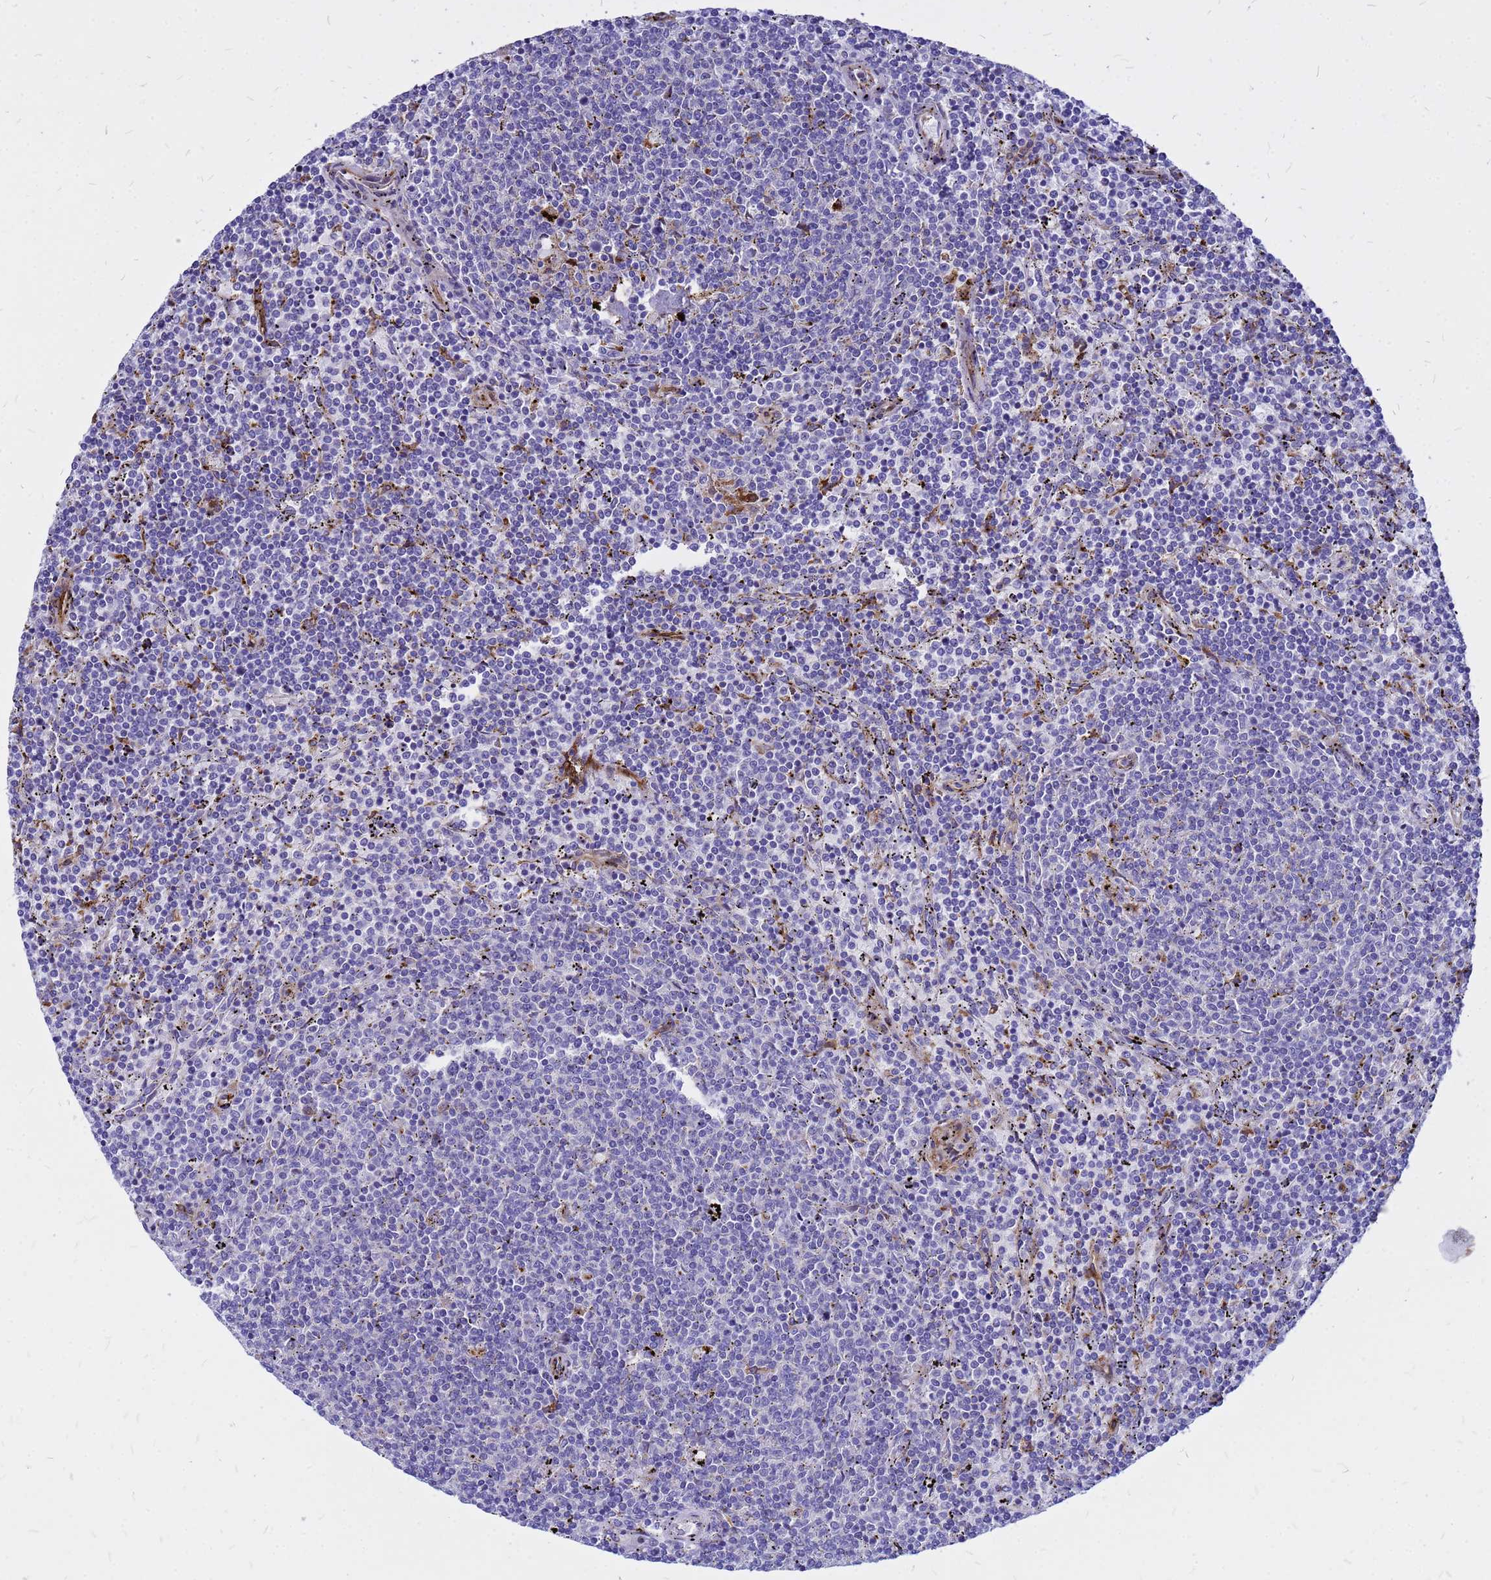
{"staining": {"intensity": "negative", "quantity": "none", "location": "none"}, "tissue": "lymphoma", "cell_type": "Tumor cells", "image_type": "cancer", "snomed": [{"axis": "morphology", "description": "Malignant lymphoma, non-Hodgkin's type, Low grade"}, {"axis": "topography", "description": "Spleen"}], "caption": "Photomicrograph shows no significant protein positivity in tumor cells of malignant lymphoma, non-Hodgkin's type (low-grade).", "gene": "NOSTRIN", "patient": {"sex": "female", "age": 50}}